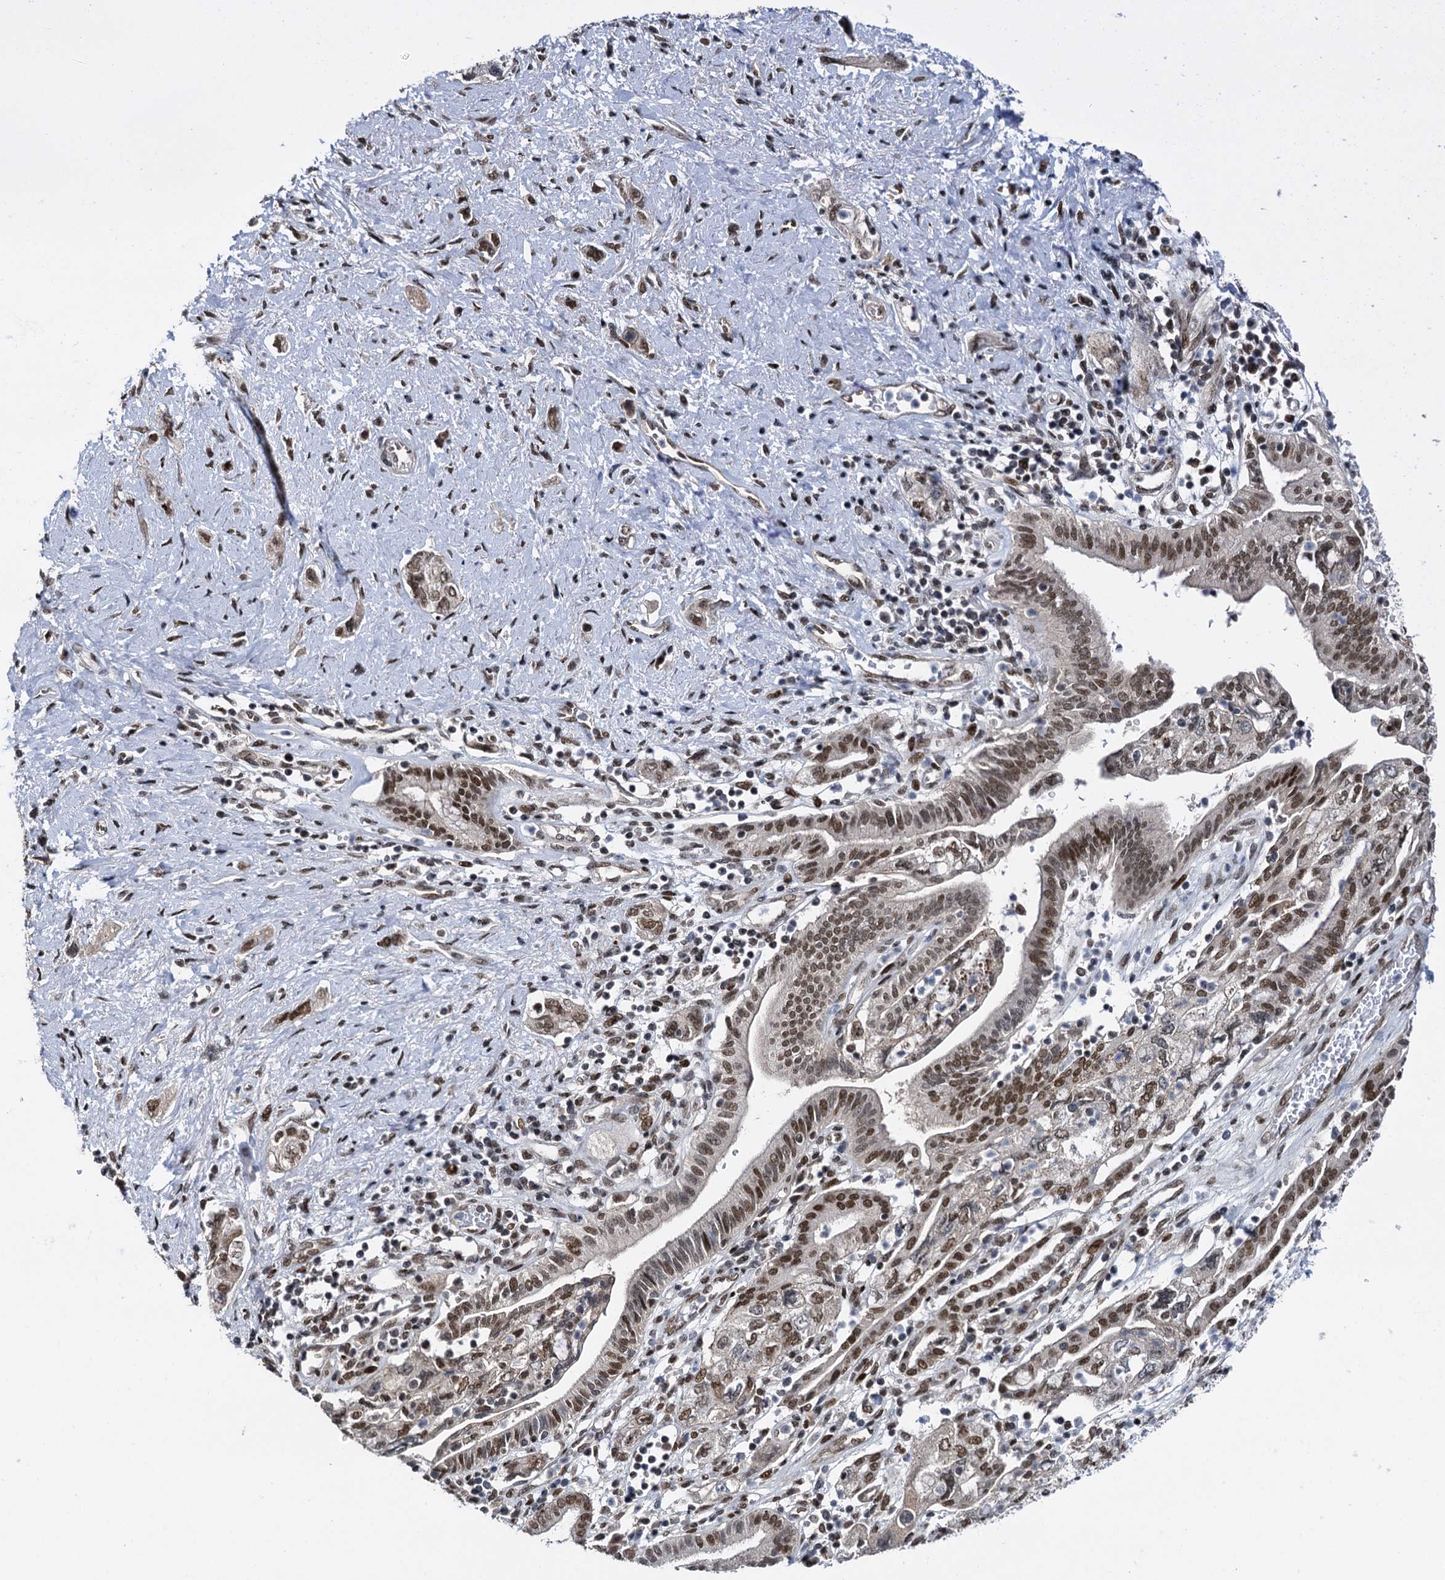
{"staining": {"intensity": "moderate", "quantity": ">75%", "location": "nuclear"}, "tissue": "pancreatic cancer", "cell_type": "Tumor cells", "image_type": "cancer", "snomed": [{"axis": "morphology", "description": "Adenocarcinoma, NOS"}, {"axis": "topography", "description": "Pancreas"}], "caption": "A photomicrograph of pancreatic cancer stained for a protein shows moderate nuclear brown staining in tumor cells.", "gene": "RUFY2", "patient": {"sex": "female", "age": 73}}